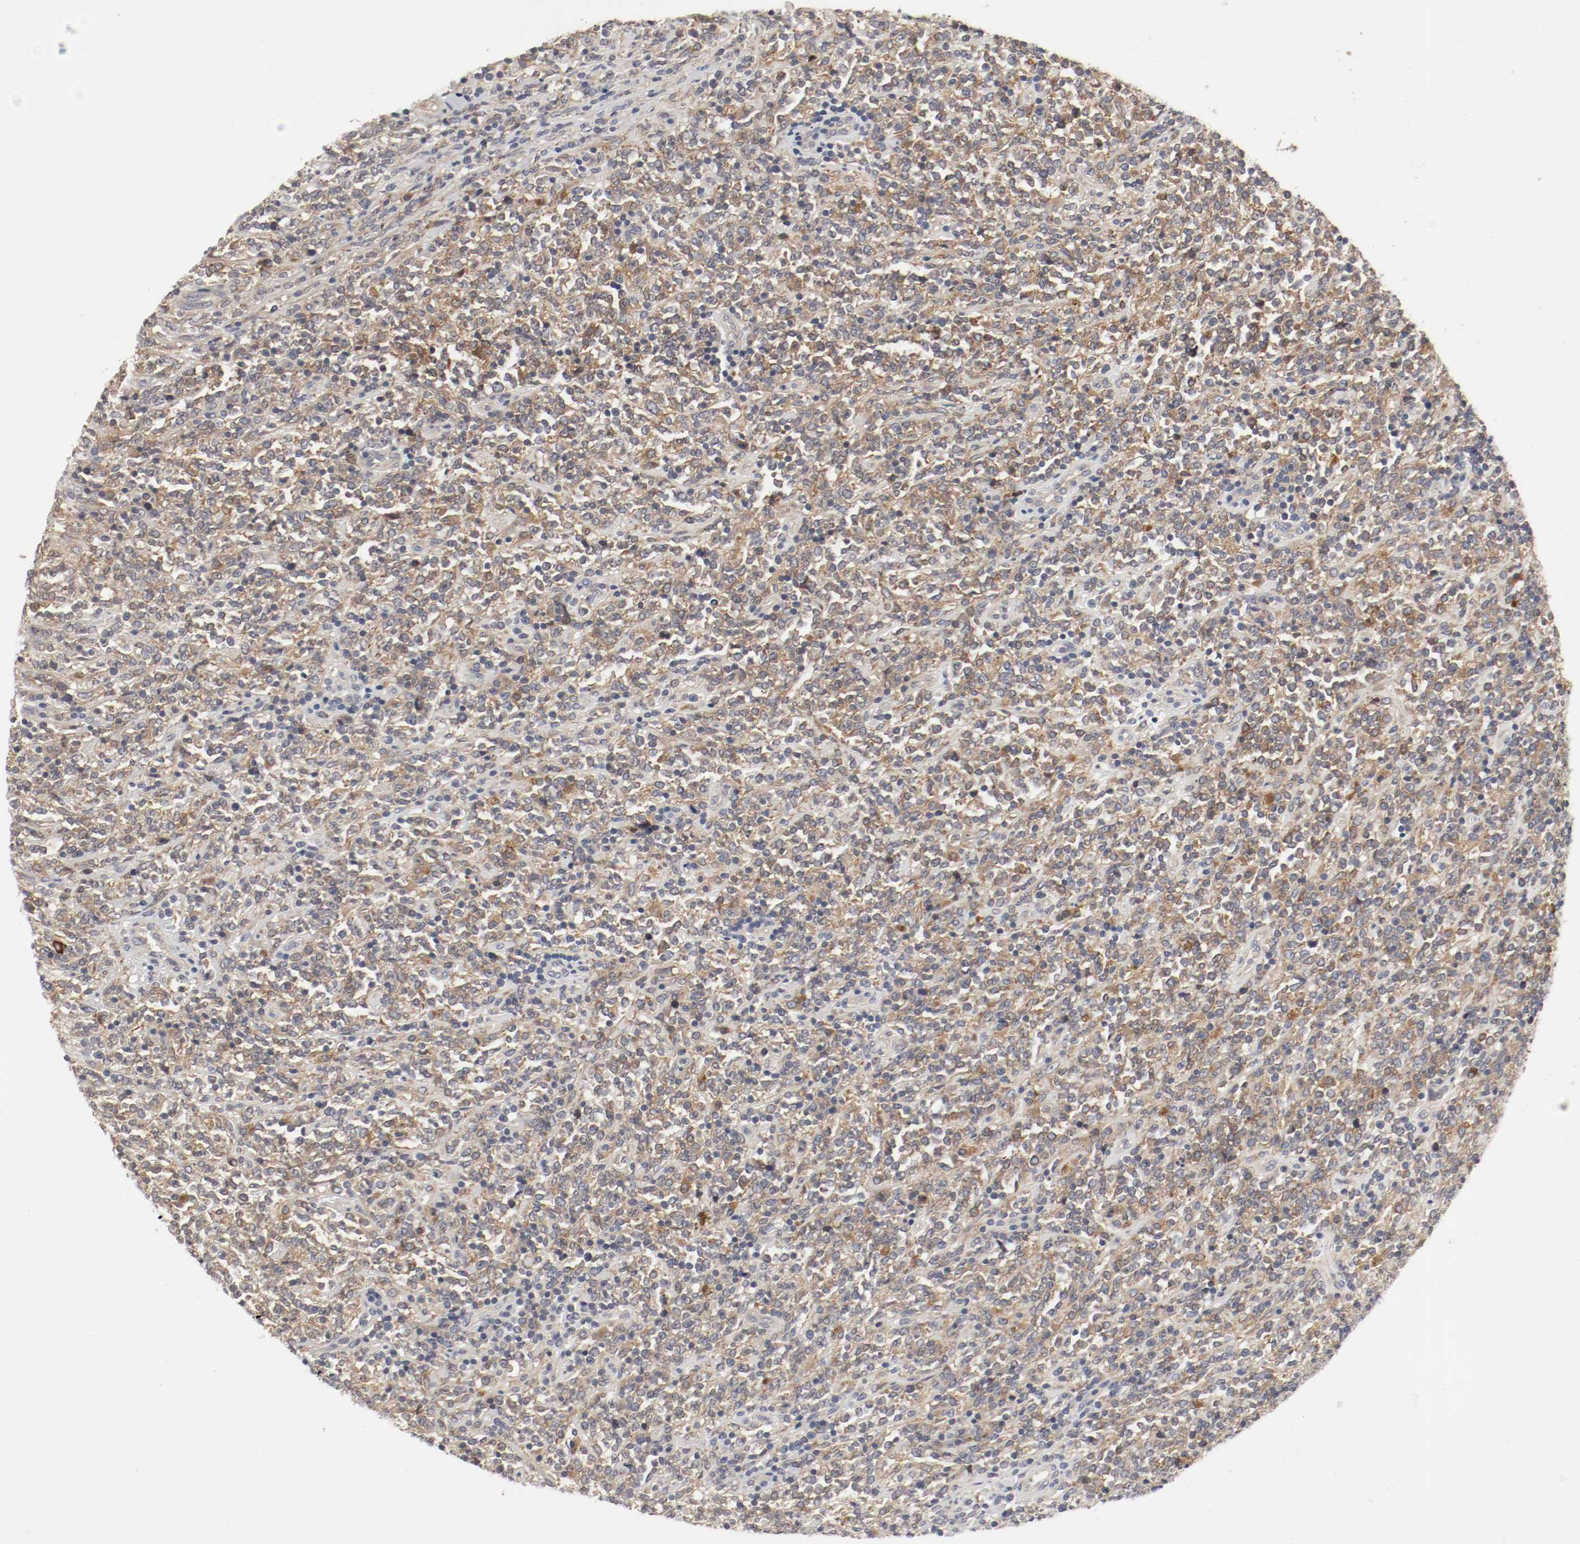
{"staining": {"intensity": "moderate", "quantity": ">75%", "location": "cytoplasmic/membranous"}, "tissue": "lymphoma", "cell_type": "Tumor cells", "image_type": "cancer", "snomed": [{"axis": "morphology", "description": "Malignant lymphoma, non-Hodgkin's type, High grade"}, {"axis": "topography", "description": "Soft tissue"}], "caption": "High-grade malignant lymphoma, non-Hodgkin's type tissue demonstrates moderate cytoplasmic/membranous positivity in approximately >75% of tumor cells, visualized by immunohistochemistry. (Brightfield microscopy of DAB IHC at high magnification).", "gene": "REN", "patient": {"sex": "male", "age": 18}}